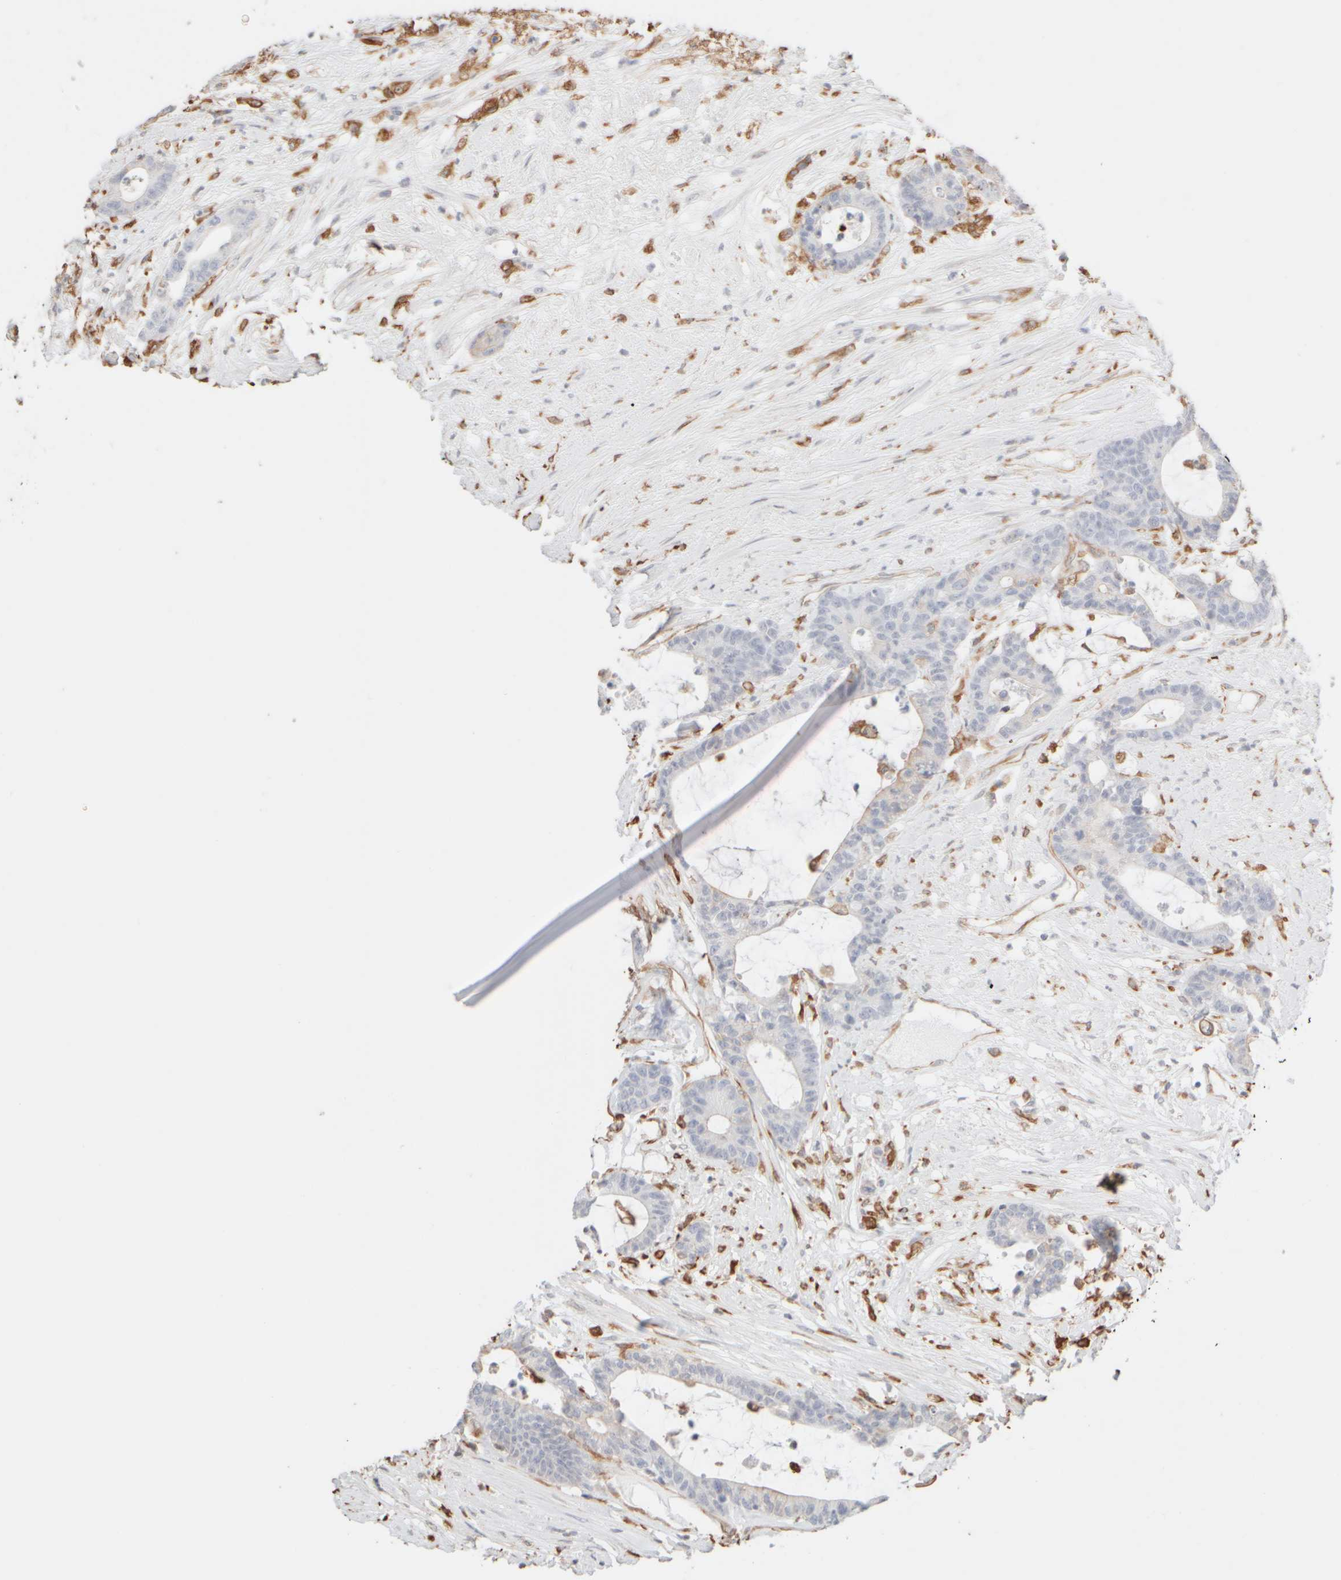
{"staining": {"intensity": "weak", "quantity": "<25%", "location": "cytoplasmic/membranous"}, "tissue": "colorectal cancer", "cell_type": "Tumor cells", "image_type": "cancer", "snomed": [{"axis": "morphology", "description": "Adenocarcinoma, NOS"}, {"axis": "topography", "description": "Colon"}], "caption": "Protein analysis of colorectal cancer displays no significant staining in tumor cells.", "gene": "KRT15", "patient": {"sex": "female", "age": 84}}